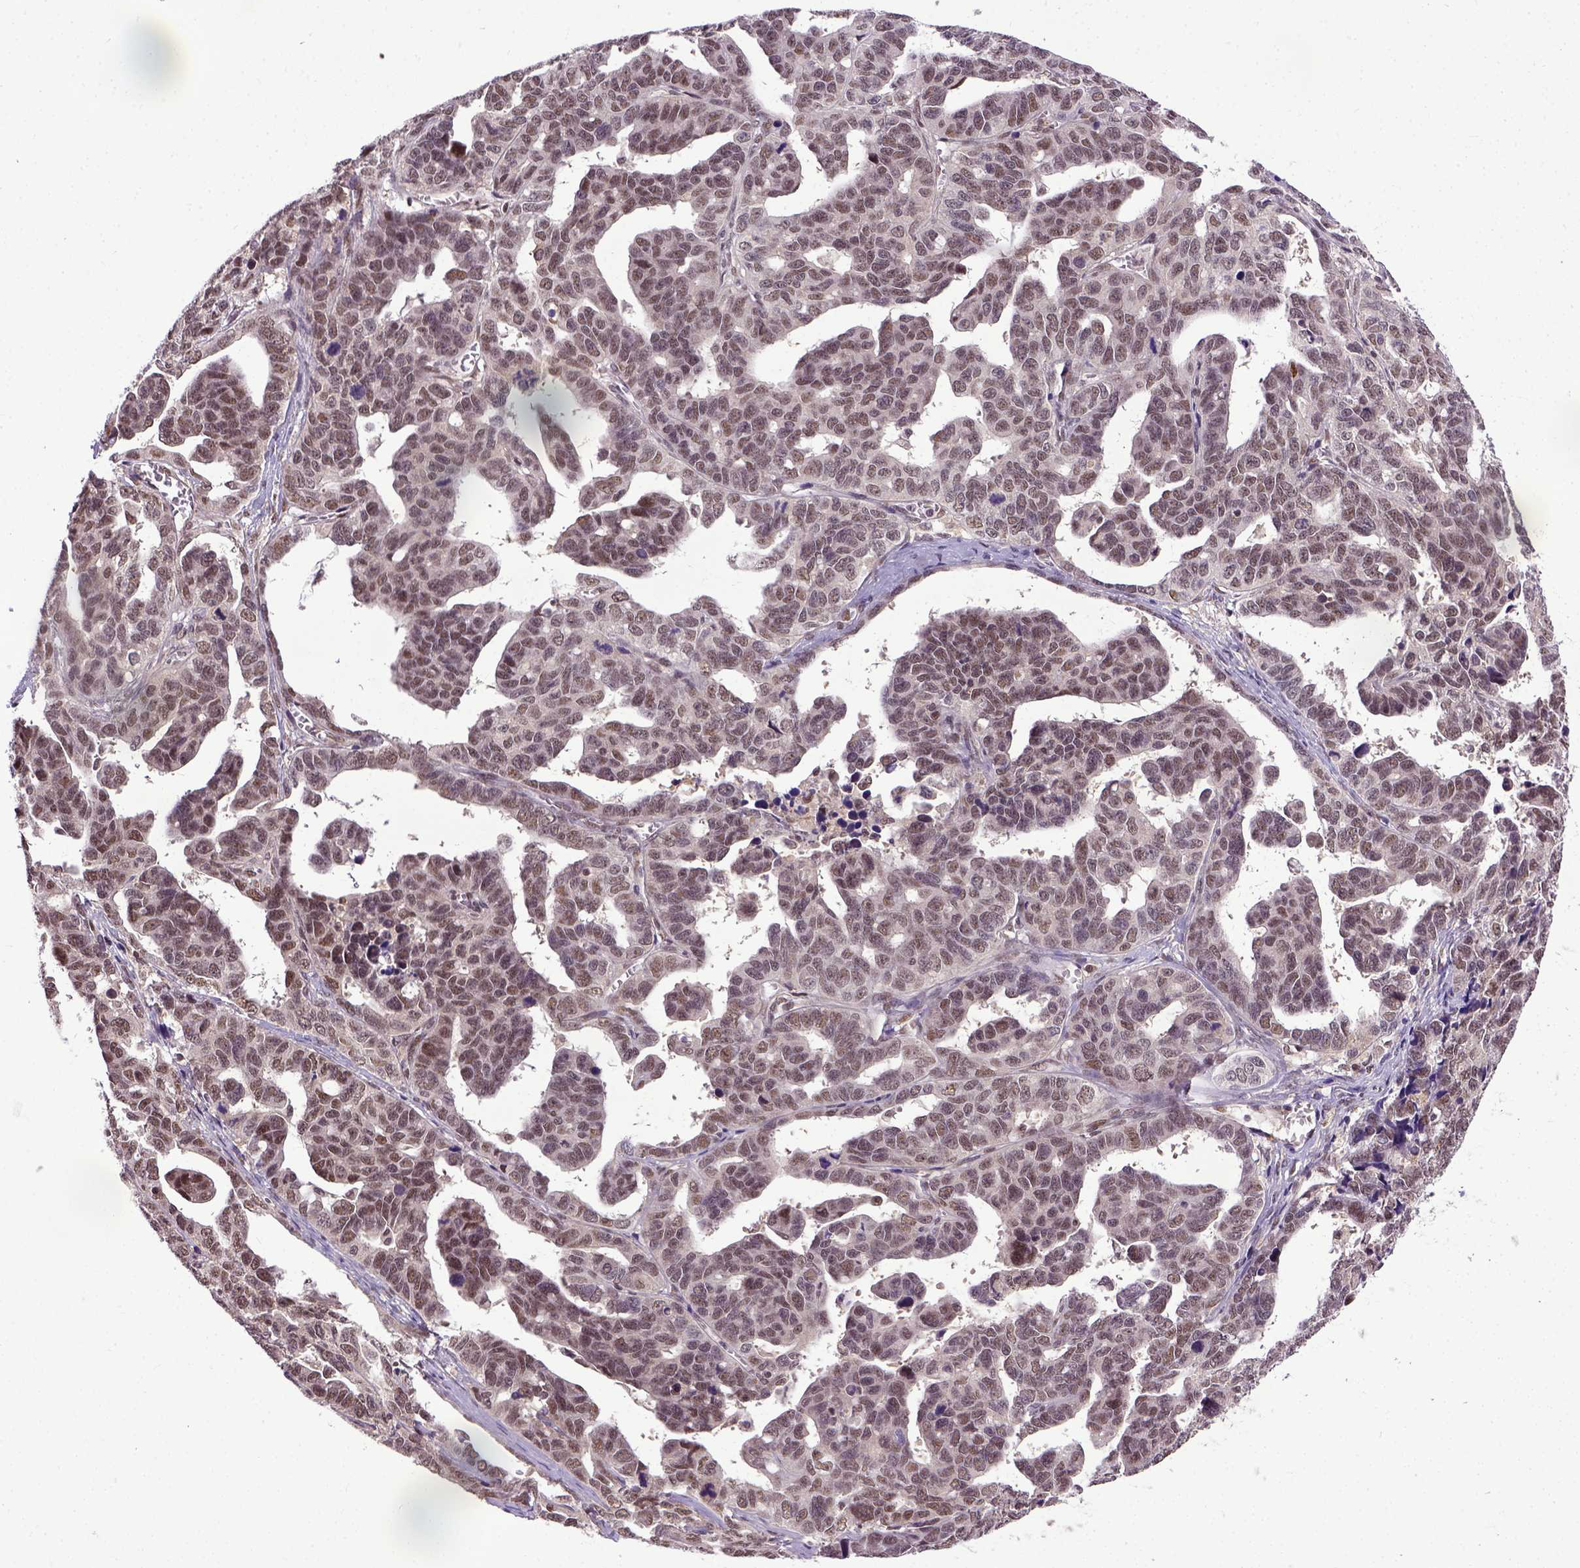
{"staining": {"intensity": "moderate", "quantity": ">75%", "location": "nuclear"}, "tissue": "ovarian cancer", "cell_type": "Tumor cells", "image_type": "cancer", "snomed": [{"axis": "morphology", "description": "Cystadenocarcinoma, serous, NOS"}, {"axis": "topography", "description": "Ovary"}], "caption": "A high-resolution histopathology image shows immunohistochemistry staining of ovarian cancer (serous cystadenocarcinoma), which shows moderate nuclear staining in about >75% of tumor cells. (Brightfield microscopy of DAB IHC at high magnification).", "gene": "UBA3", "patient": {"sex": "female", "age": 69}}